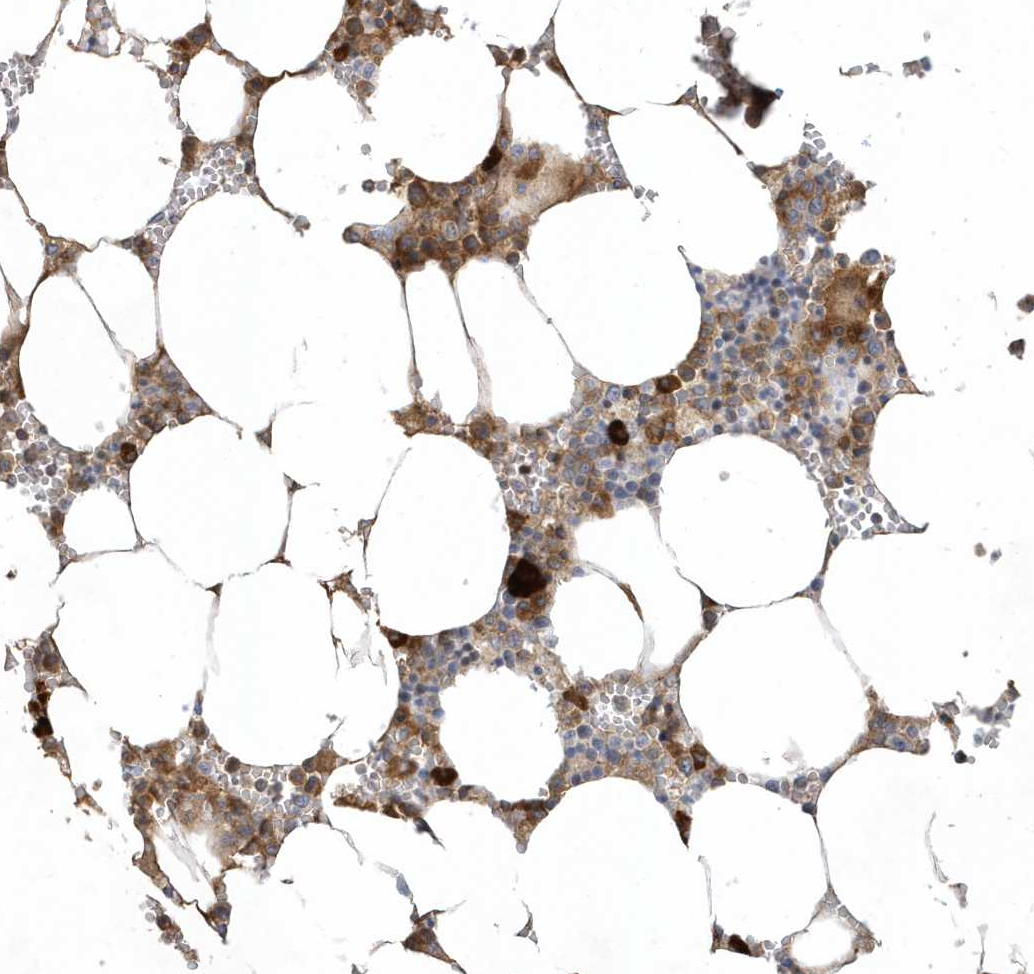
{"staining": {"intensity": "strong", "quantity": "<25%", "location": "cytoplasmic/membranous"}, "tissue": "bone marrow", "cell_type": "Hematopoietic cells", "image_type": "normal", "snomed": [{"axis": "morphology", "description": "Normal tissue, NOS"}, {"axis": "topography", "description": "Bone marrow"}], "caption": "A medium amount of strong cytoplasmic/membranous expression is seen in approximately <25% of hematopoietic cells in unremarkable bone marrow. The staining was performed using DAB (3,3'-diaminobenzidine) to visualize the protein expression in brown, while the nuclei were stained in blue with hematoxylin (Magnification: 20x).", "gene": "THADA", "patient": {"sex": "male", "age": 70}}